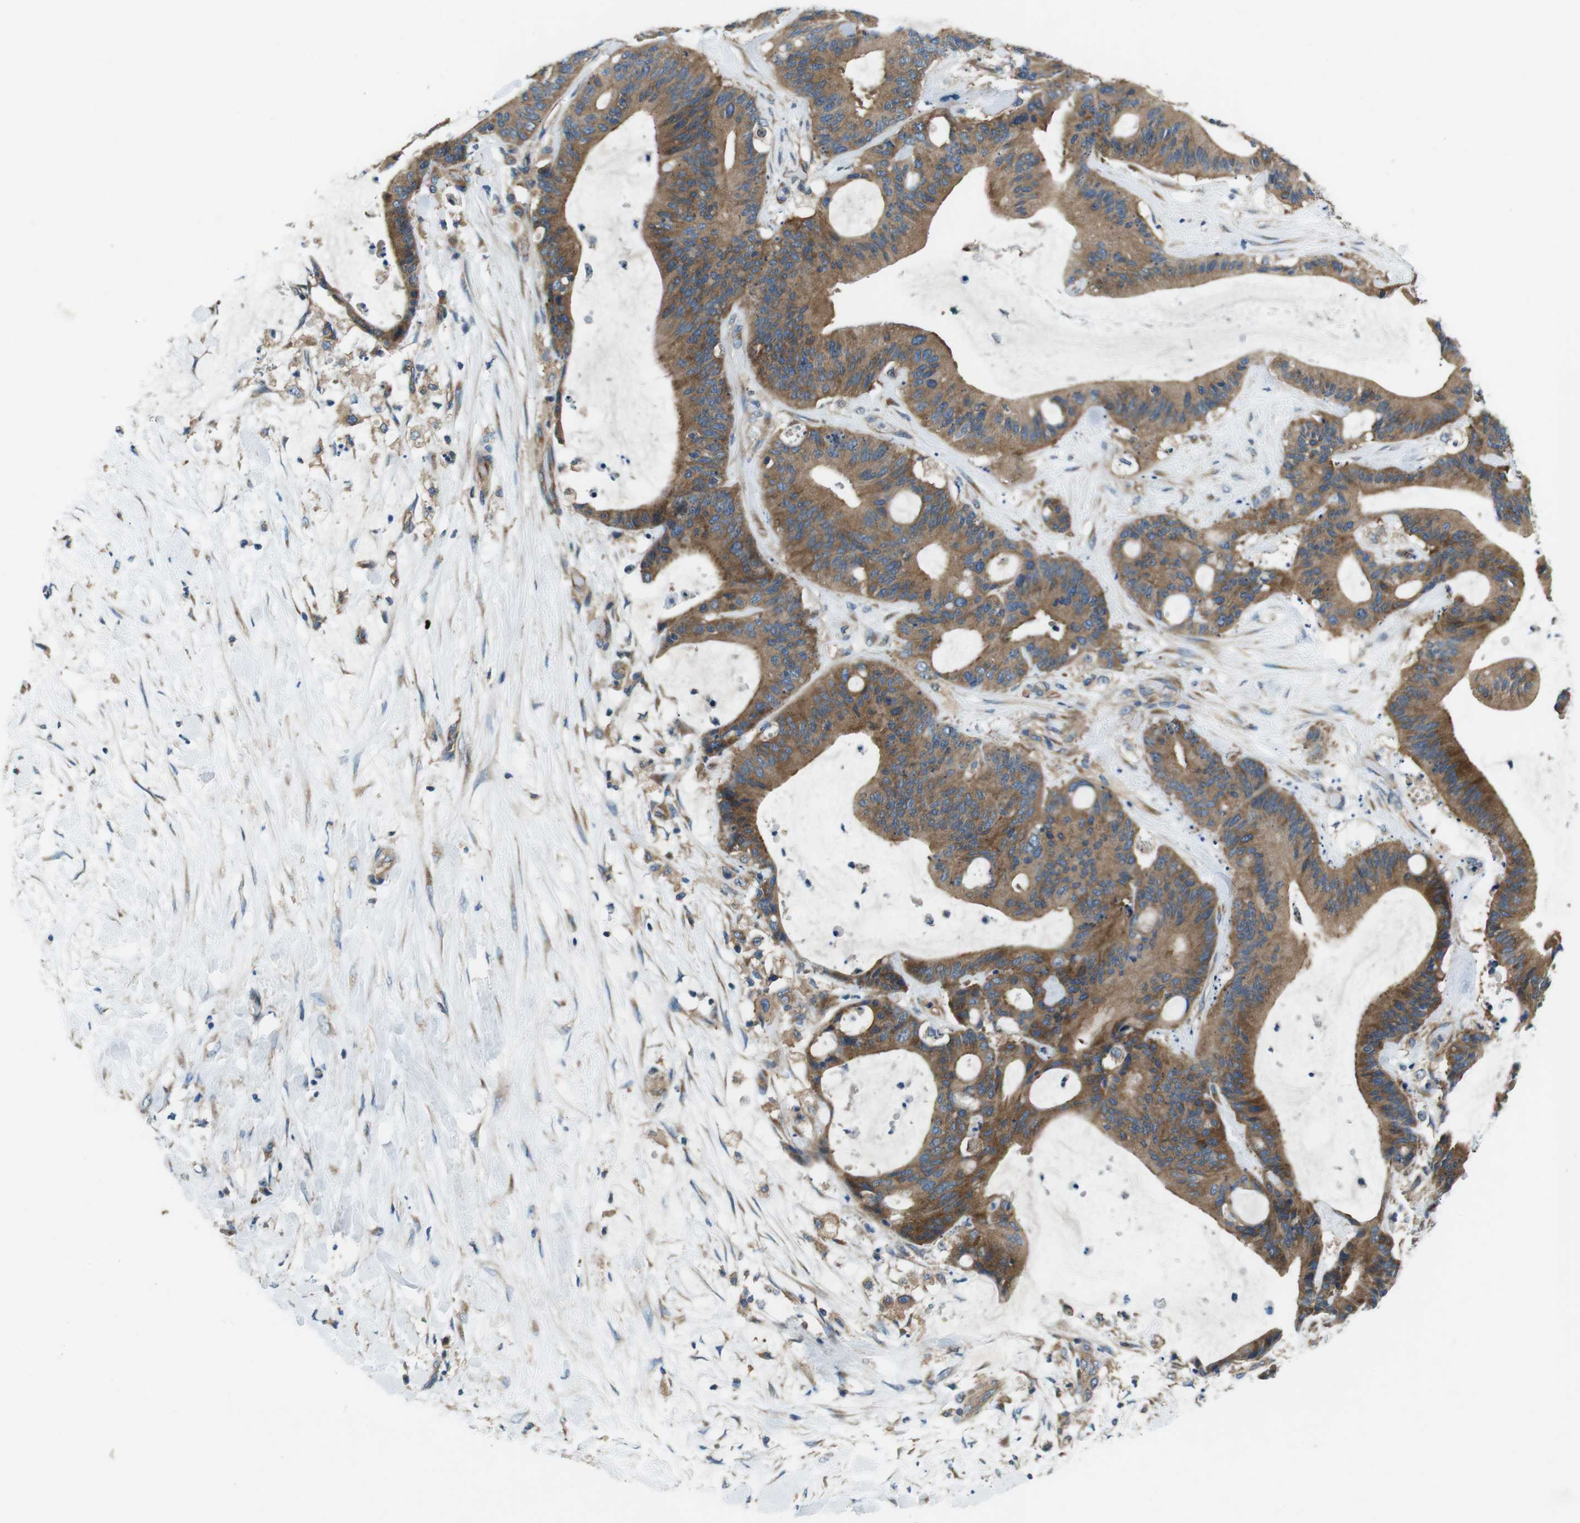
{"staining": {"intensity": "moderate", "quantity": ">75%", "location": "cytoplasmic/membranous"}, "tissue": "liver cancer", "cell_type": "Tumor cells", "image_type": "cancer", "snomed": [{"axis": "morphology", "description": "Cholangiocarcinoma"}, {"axis": "topography", "description": "Liver"}], "caption": "Immunohistochemical staining of liver cholangiocarcinoma exhibits medium levels of moderate cytoplasmic/membranous expression in approximately >75% of tumor cells. The staining is performed using DAB (3,3'-diaminobenzidine) brown chromogen to label protein expression. The nuclei are counter-stained blue using hematoxylin.", "gene": "DENND4C", "patient": {"sex": "female", "age": 73}}